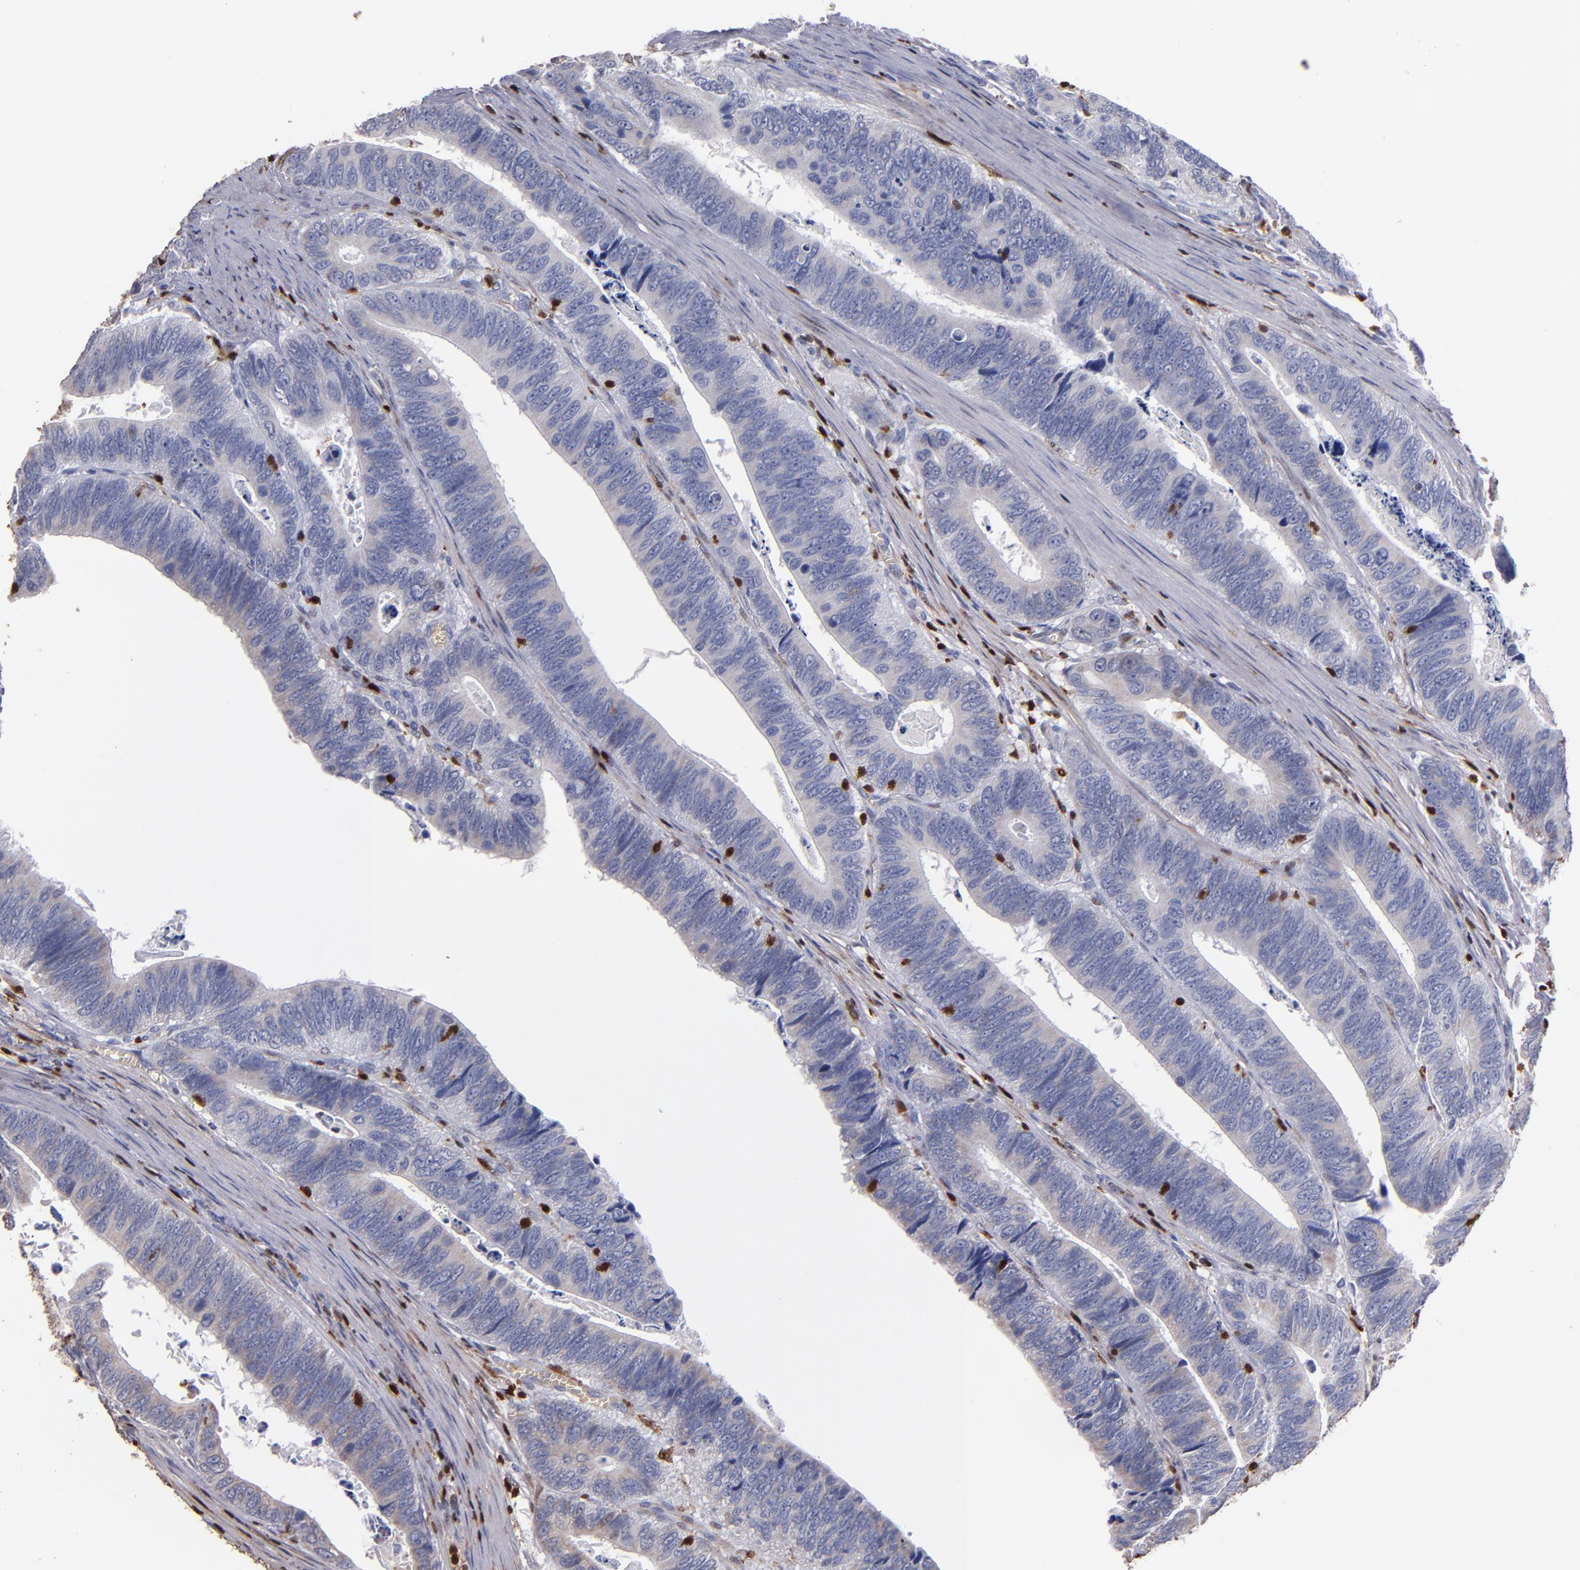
{"staining": {"intensity": "weak", "quantity": "<25%", "location": "cytoplasmic/membranous"}, "tissue": "colorectal cancer", "cell_type": "Tumor cells", "image_type": "cancer", "snomed": [{"axis": "morphology", "description": "Adenocarcinoma, NOS"}, {"axis": "topography", "description": "Colon"}], "caption": "There is no significant staining in tumor cells of colorectal adenocarcinoma.", "gene": "S100A4", "patient": {"sex": "male", "age": 72}}